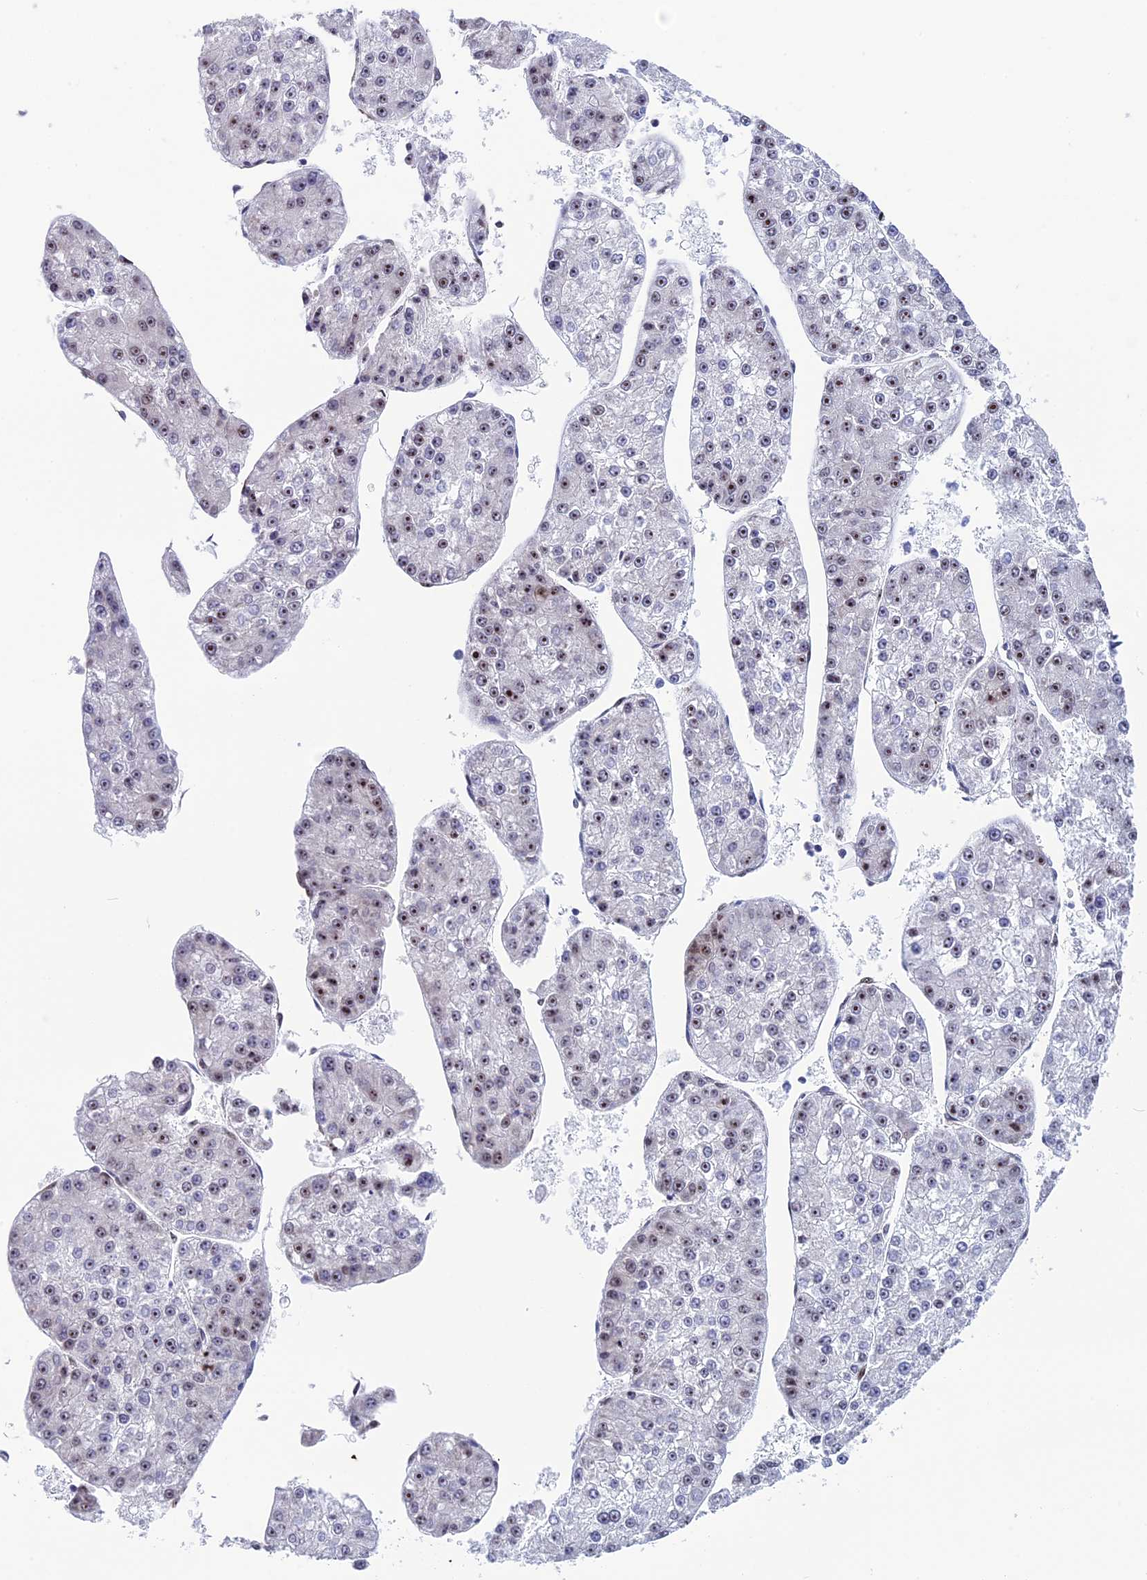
{"staining": {"intensity": "moderate", "quantity": "25%-75%", "location": "nuclear"}, "tissue": "liver cancer", "cell_type": "Tumor cells", "image_type": "cancer", "snomed": [{"axis": "morphology", "description": "Carcinoma, Hepatocellular, NOS"}, {"axis": "topography", "description": "Liver"}], "caption": "About 25%-75% of tumor cells in liver cancer (hepatocellular carcinoma) display moderate nuclear protein expression as visualized by brown immunohistochemical staining.", "gene": "CCDC86", "patient": {"sex": "female", "age": 73}}